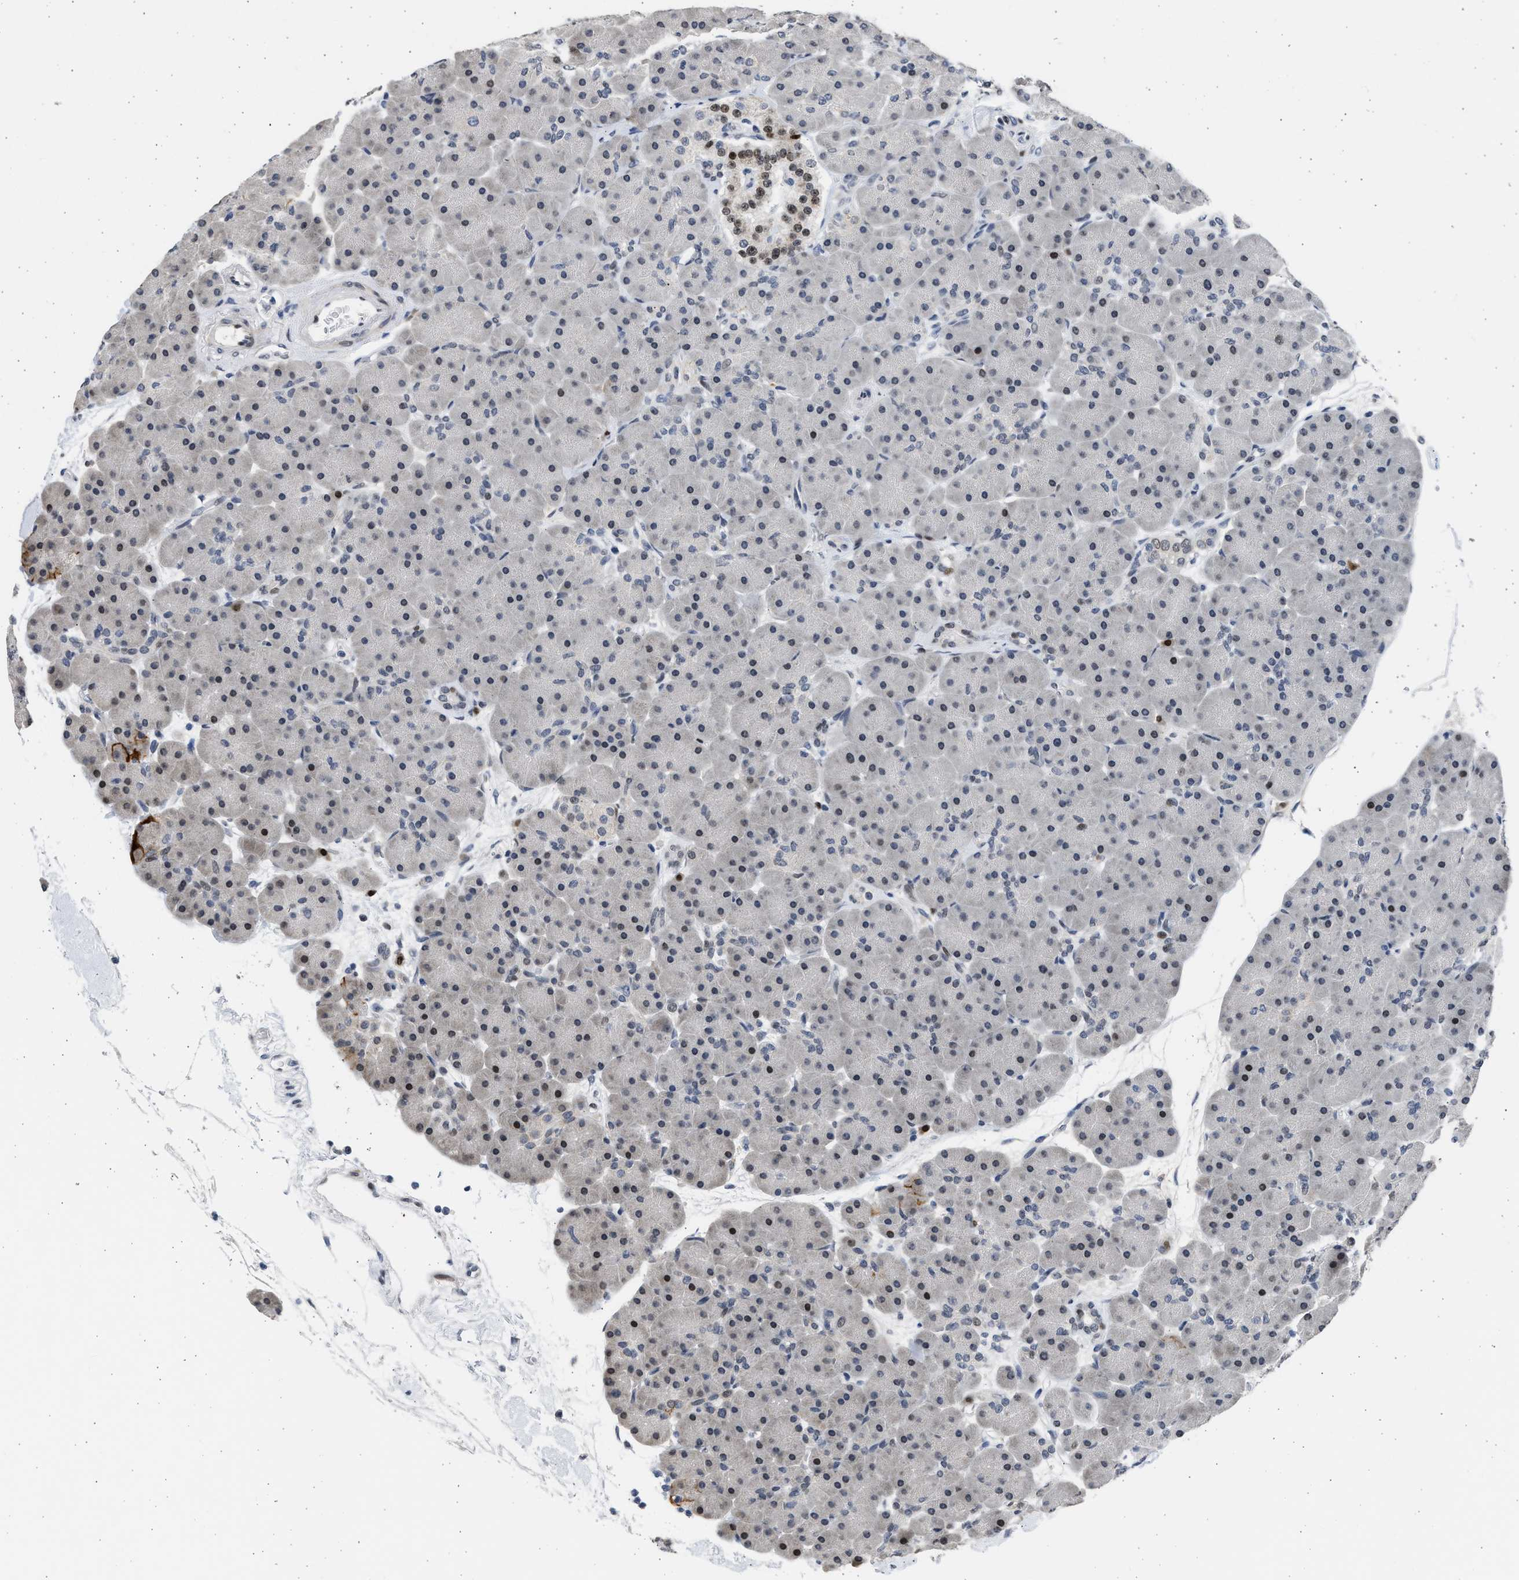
{"staining": {"intensity": "moderate", "quantity": "<25%", "location": "nuclear"}, "tissue": "pancreas", "cell_type": "Exocrine glandular cells", "image_type": "normal", "snomed": [{"axis": "morphology", "description": "Normal tissue, NOS"}, {"axis": "topography", "description": "Pancreas"}], "caption": "Pancreas stained with immunohistochemistry shows moderate nuclear expression in approximately <25% of exocrine glandular cells.", "gene": "HMGN3", "patient": {"sex": "male", "age": 66}}